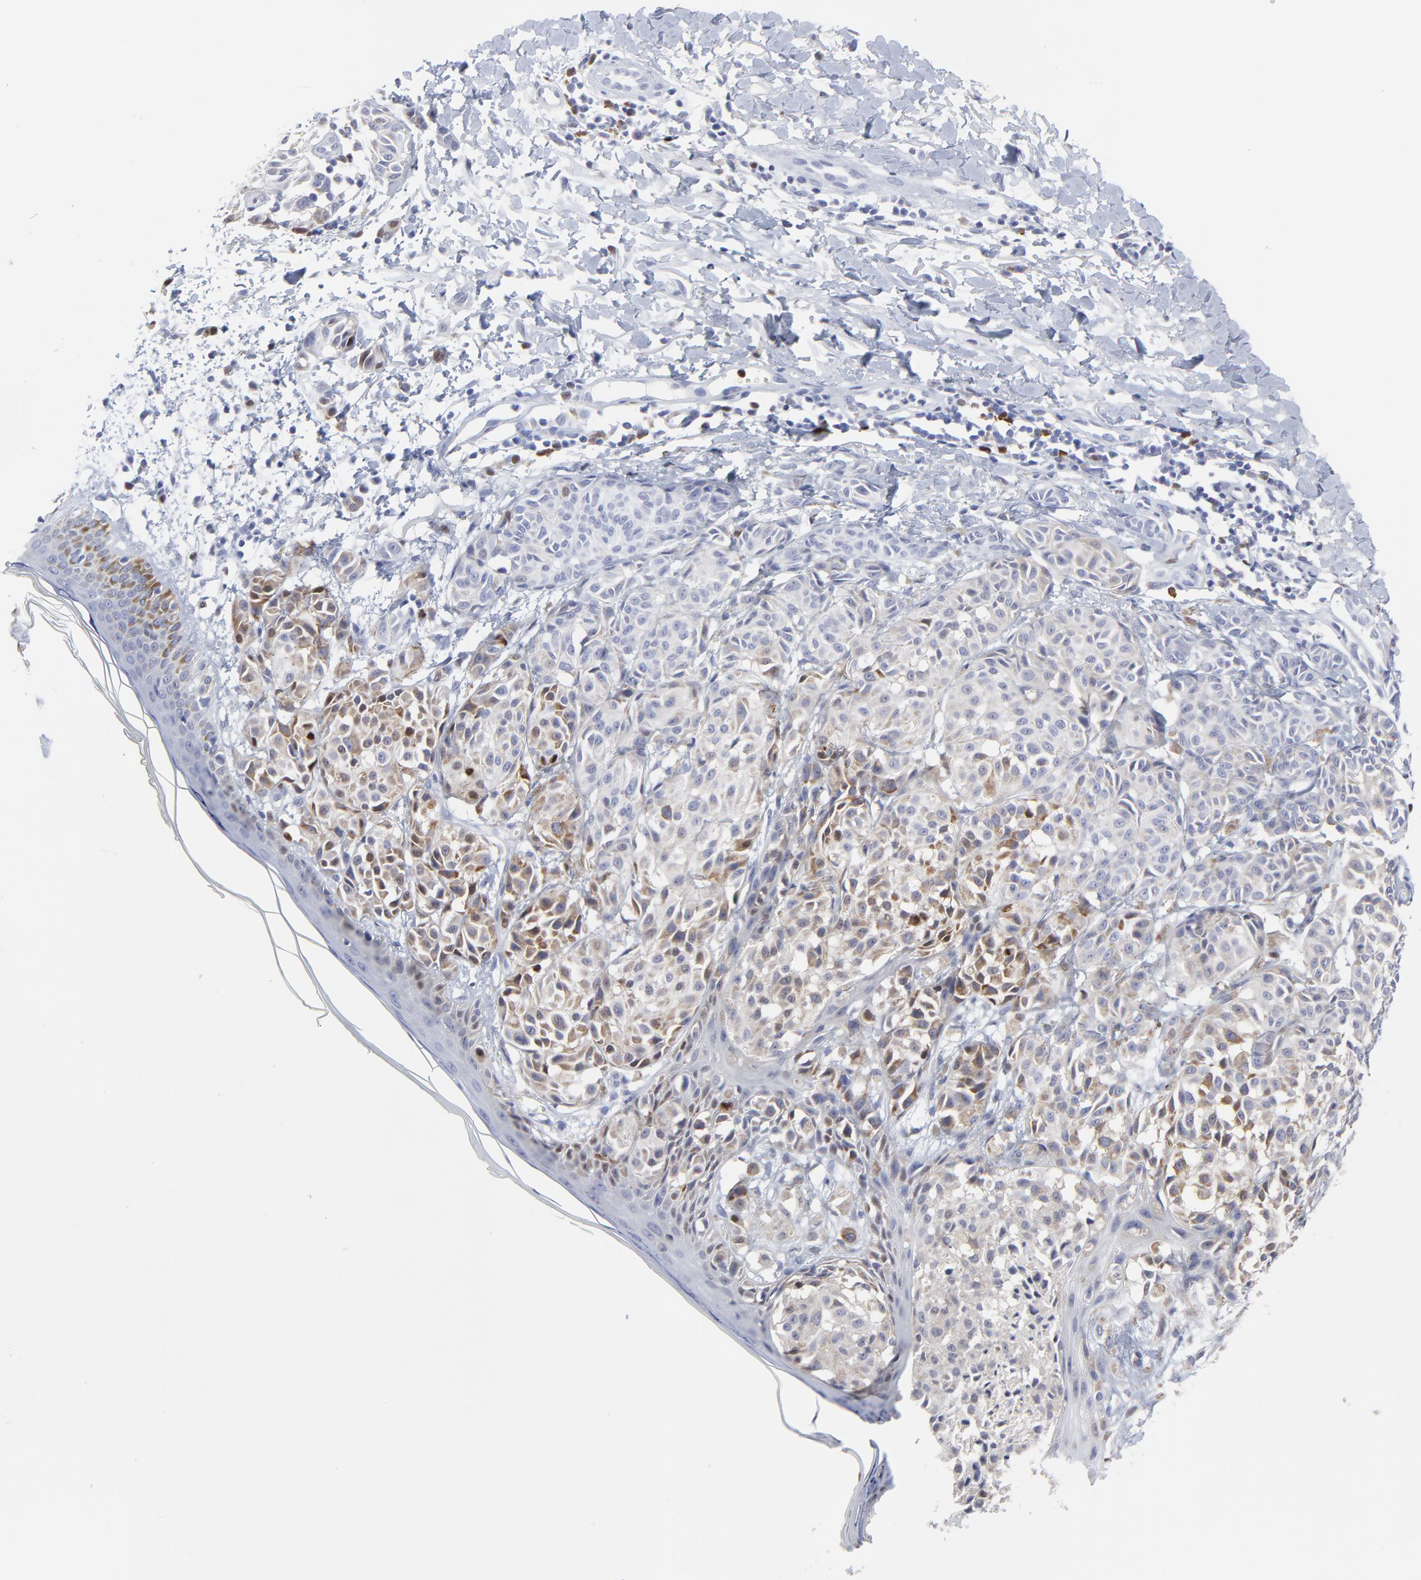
{"staining": {"intensity": "moderate", "quantity": "25%-75%", "location": "cytoplasmic/membranous"}, "tissue": "melanoma", "cell_type": "Tumor cells", "image_type": "cancer", "snomed": [{"axis": "morphology", "description": "Malignant melanoma, NOS"}, {"axis": "topography", "description": "Skin"}], "caption": "This is a micrograph of immunohistochemistry staining of malignant melanoma, which shows moderate expression in the cytoplasmic/membranous of tumor cells.", "gene": "NCAPH", "patient": {"sex": "male", "age": 76}}